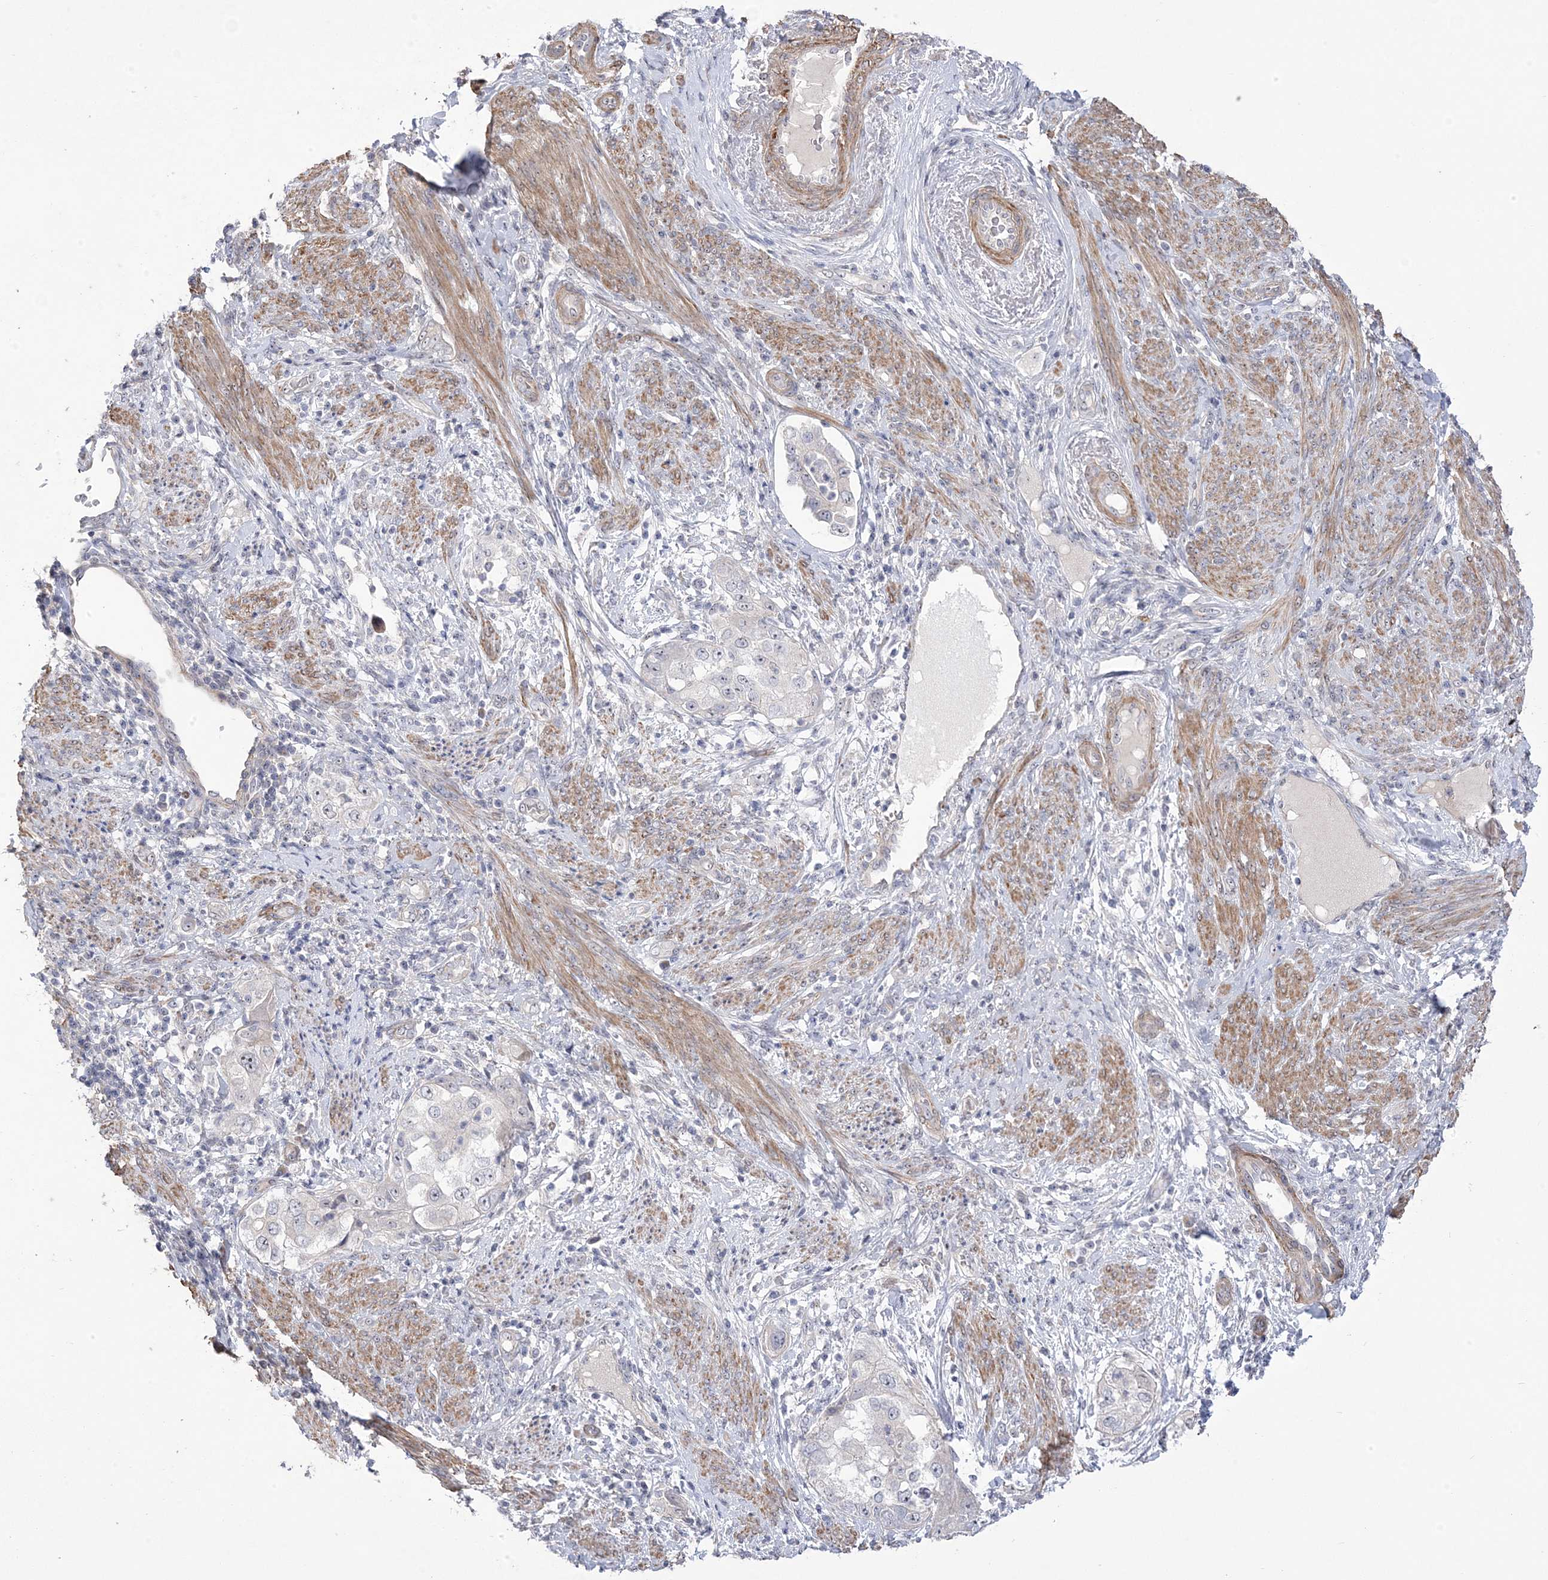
{"staining": {"intensity": "negative", "quantity": "none", "location": "none"}, "tissue": "endometrial cancer", "cell_type": "Tumor cells", "image_type": "cancer", "snomed": [{"axis": "morphology", "description": "Adenocarcinoma, NOS"}, {"axis": "topography", "description": "Endometrium"}], "caption": "An IHC image of endometrial cancer (adenocarcinoma) is shown. There is no staining in tumor cells of endometrial cancer (adenocarcinoma).", "gene": "GTPBP6", "patient": {"sex": "female", "age": 85}}